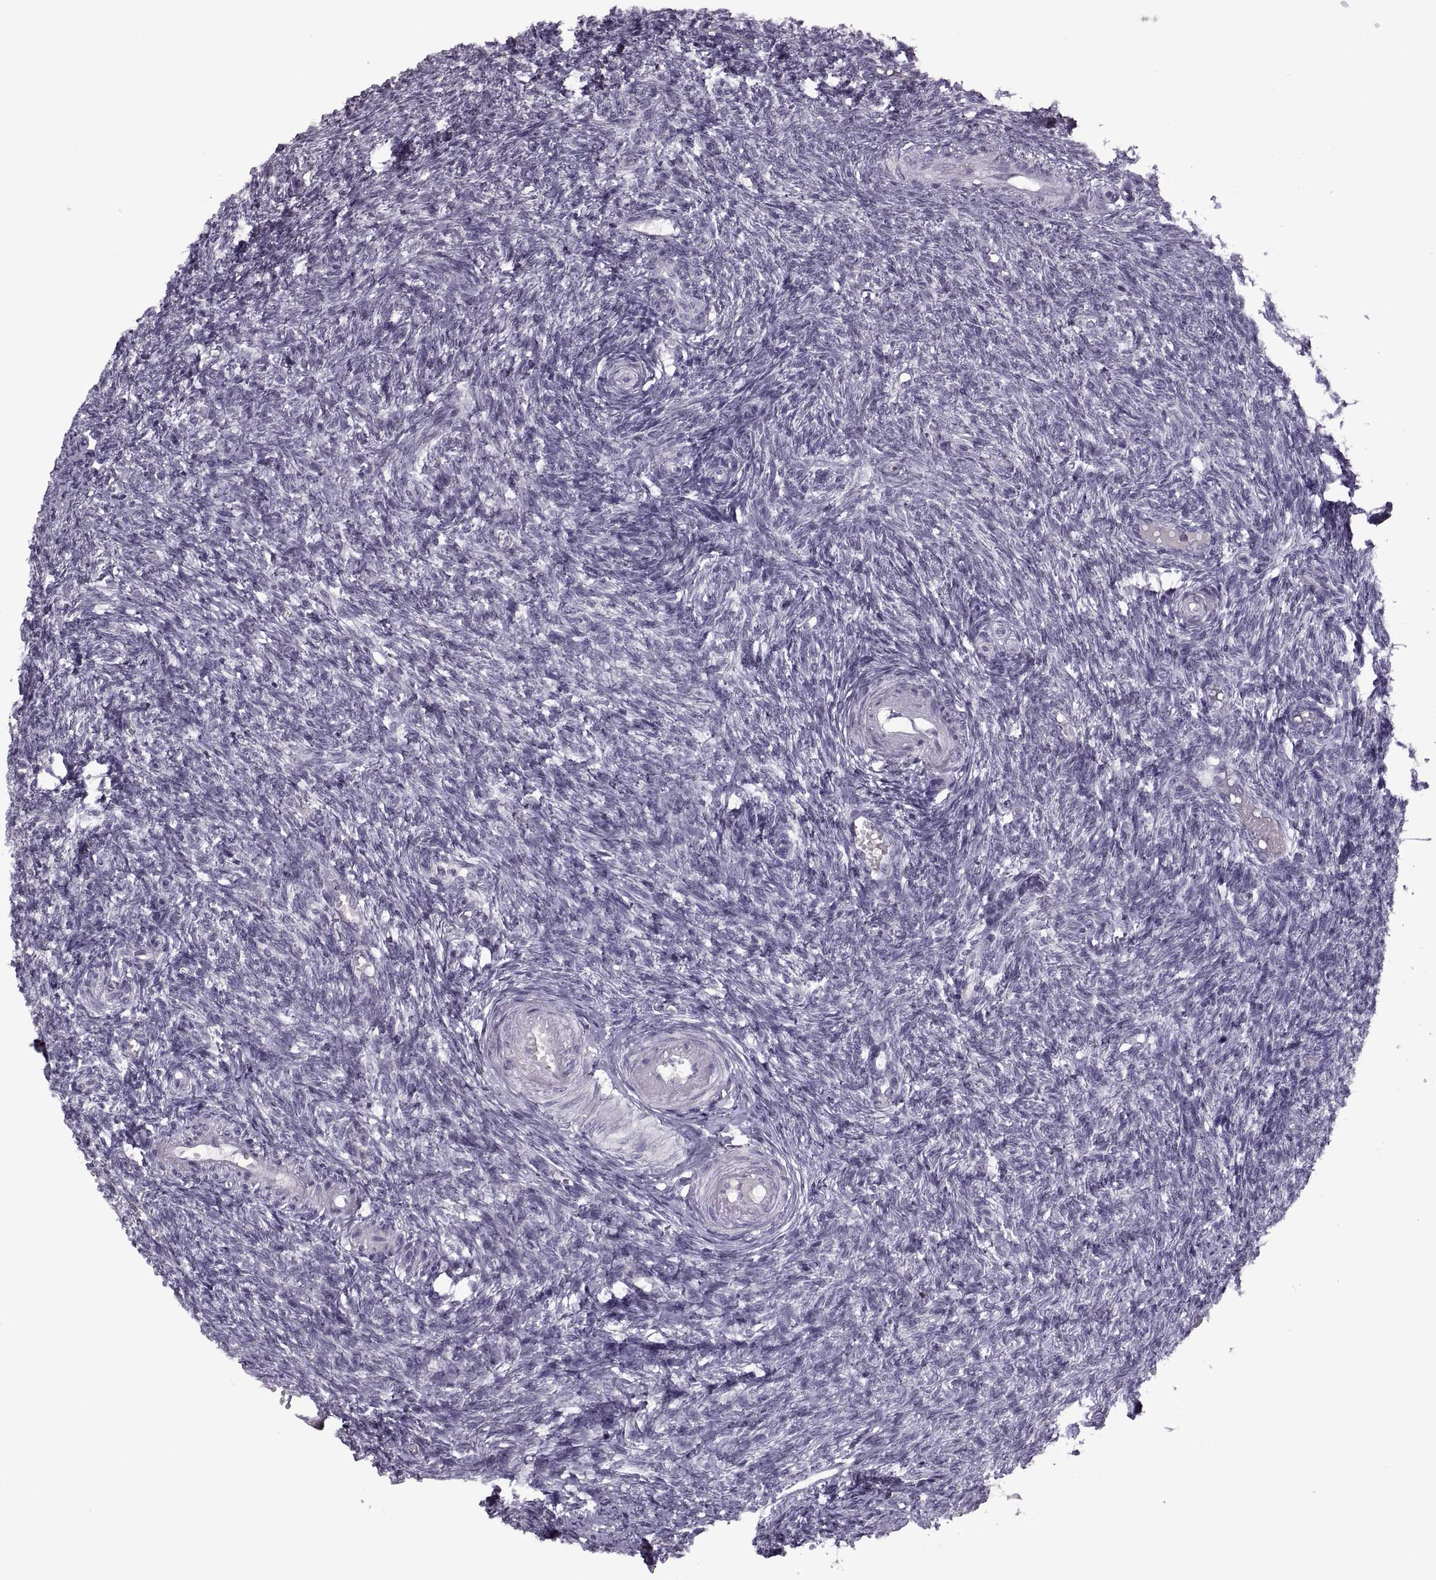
{"staining": {"intensity": "negative", "quantity": "none", "location": "none"}, "tissue": "ovary", "cell_type": "Follicle cells", "image_type": "normal", "snomed": [{"axis": "morphology", "description": "Normal tissue, NOS"}, {"axis": "topography", "description": "Ovary"}], "caption": "Immunohistochemistry of normal human ovary displays no expression in follicle cells. (DAB immunohistochemistry with hematoxylin counter stain).", "gene": "PAGE2B", "patient": {"sex": "female", "age": 43}}